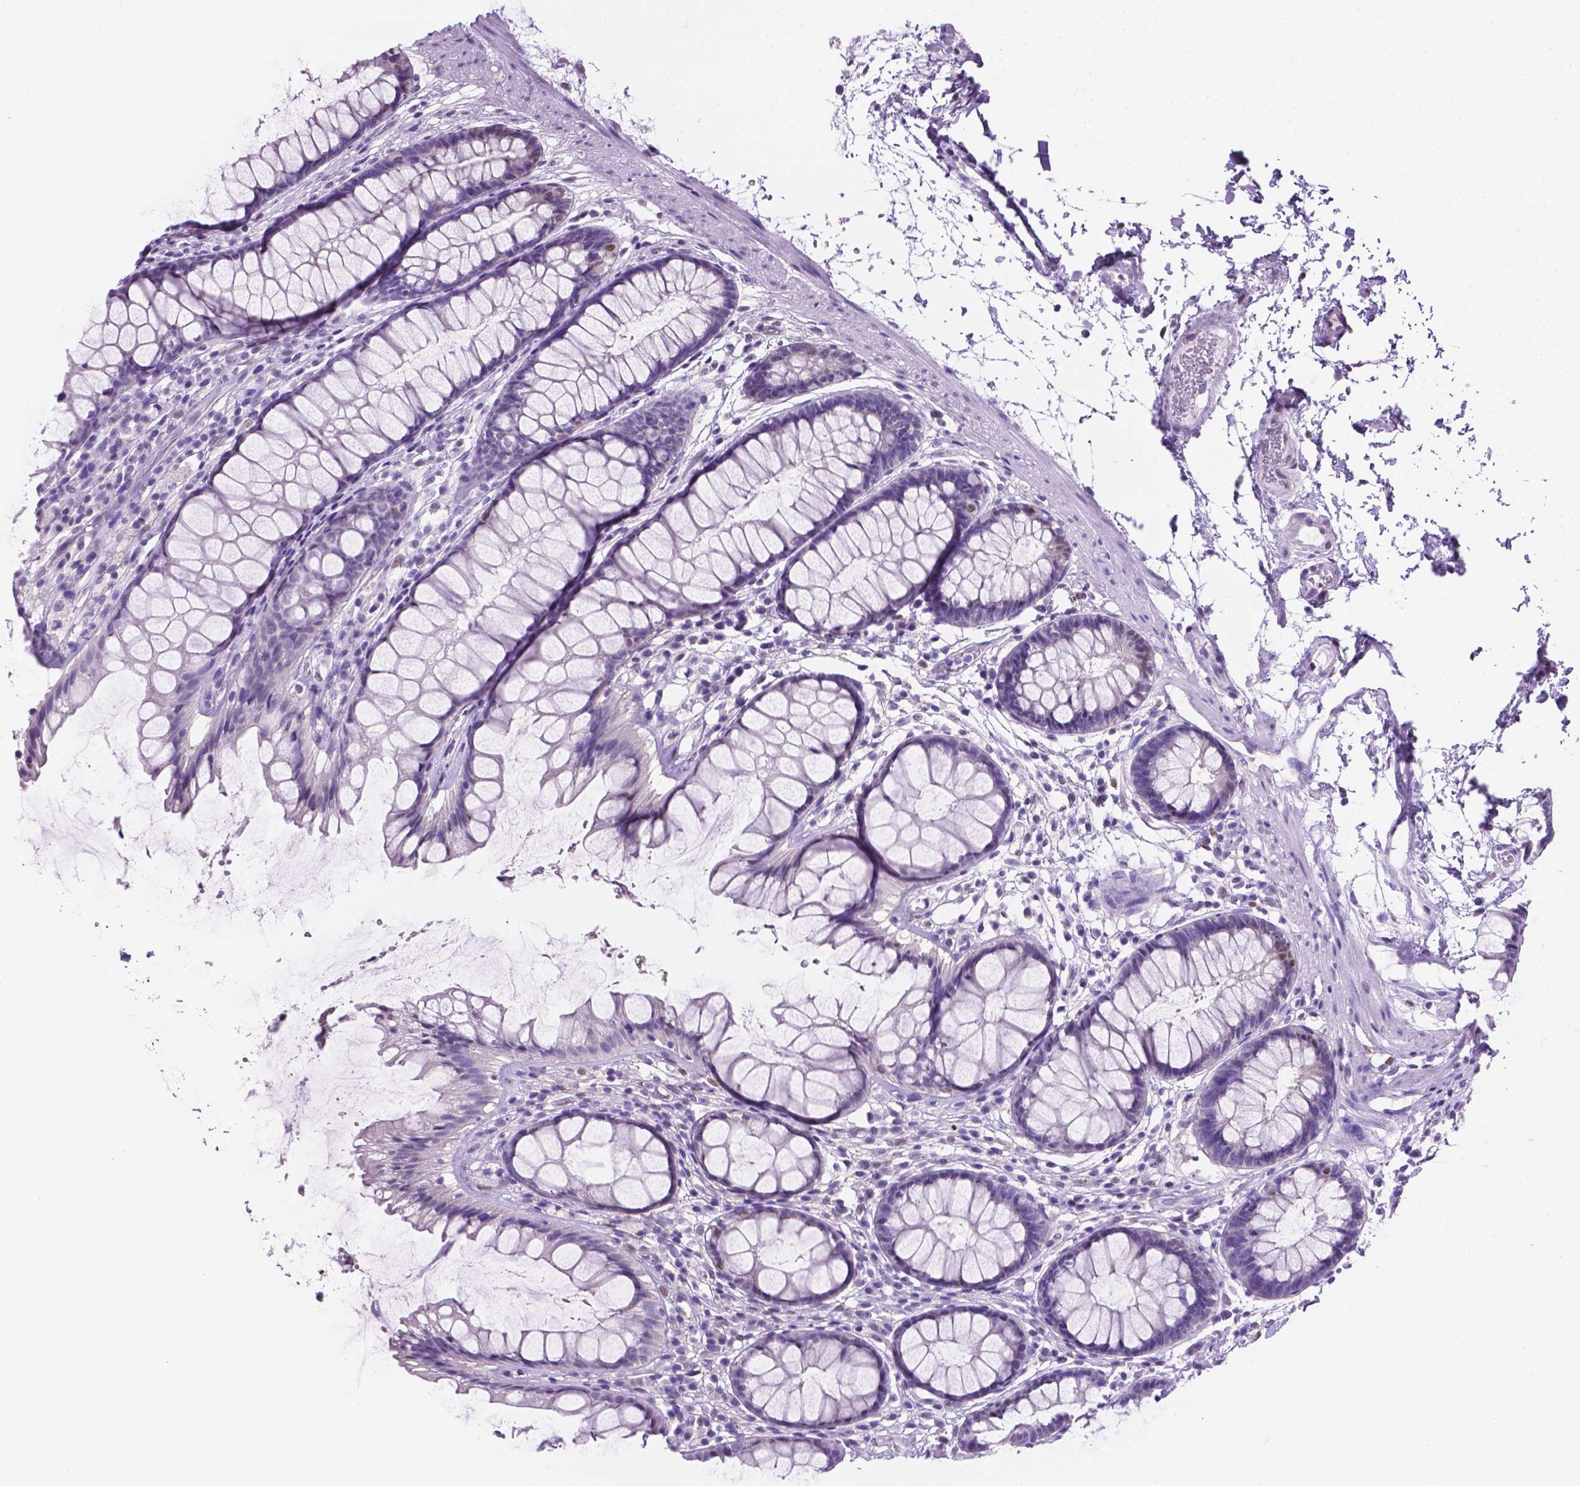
{"staining": {"intensity": "negative", "quantity": "none", "location": "none"}, "tissue": "rectum", "cell_type": "Glandular cells", "image_type": "normal", "snomed": [{"axis": "morphology", "description": "Normal tissue, NOS"}, {"axis": "topography", "description": "Rectum"}], "caption": "DAB (3,3'-diaminobenzidine) immunohistochemical staining of normal rectum exhibits no significant expression in glandular cells.", "gene": "TMEM210", "patient": {"sex": "male", "age": 72}}